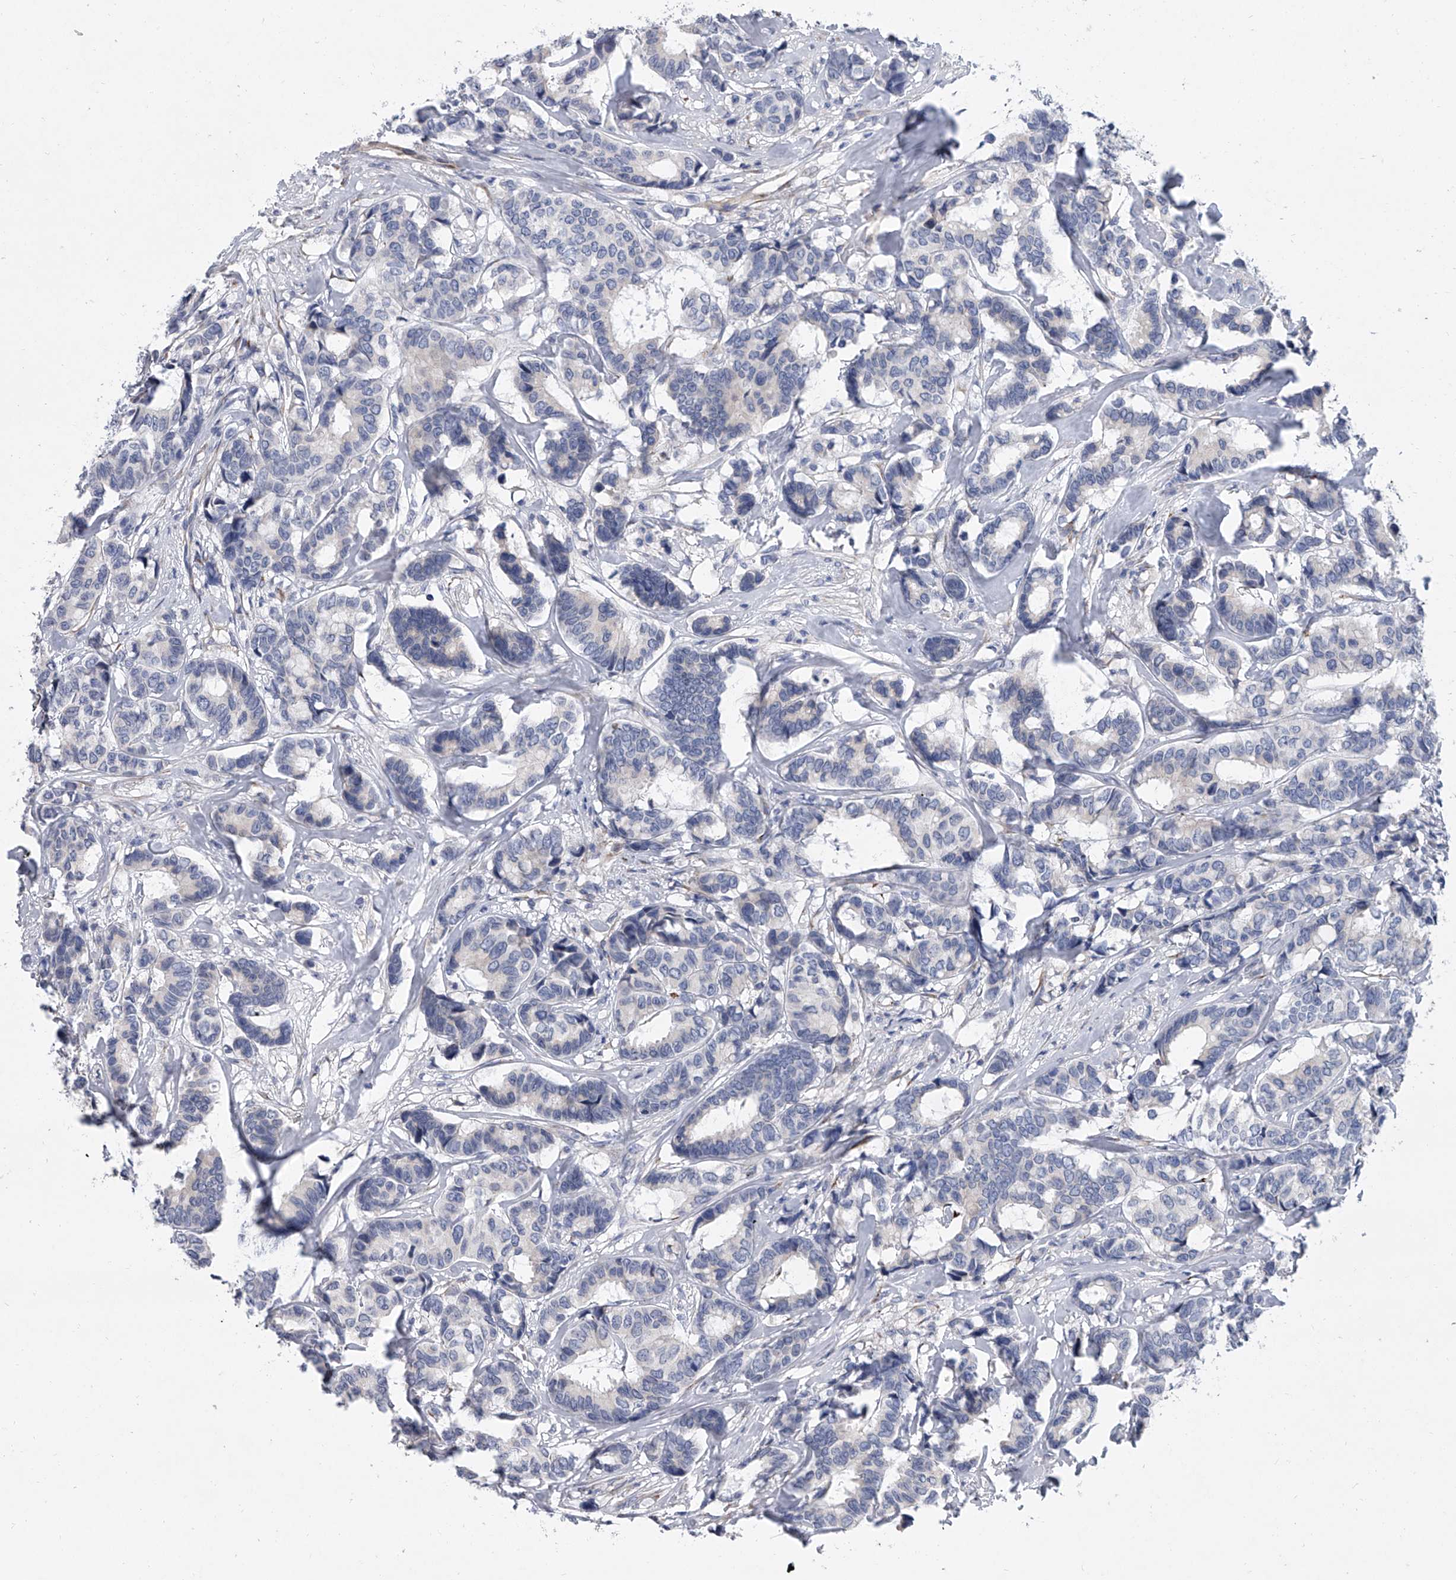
{"staining": {"intensity": "negative", "quantity": "none", "location": "none"}, "tissue": "breast cancer", "cell_type": "Tumor cells", "image_type": "cancer", "snomed": [{"axis": "morphology", "description": "Duct carcinoma"}, {"axis": "topography", "description": "Breast"}], "caption": "Protein analysis of breast cancer (intraductal carcinoma) exhibits no significant staining in tumor cells.", "gene": "ALG14", "patient": {"sex": "female", "age": 87}}